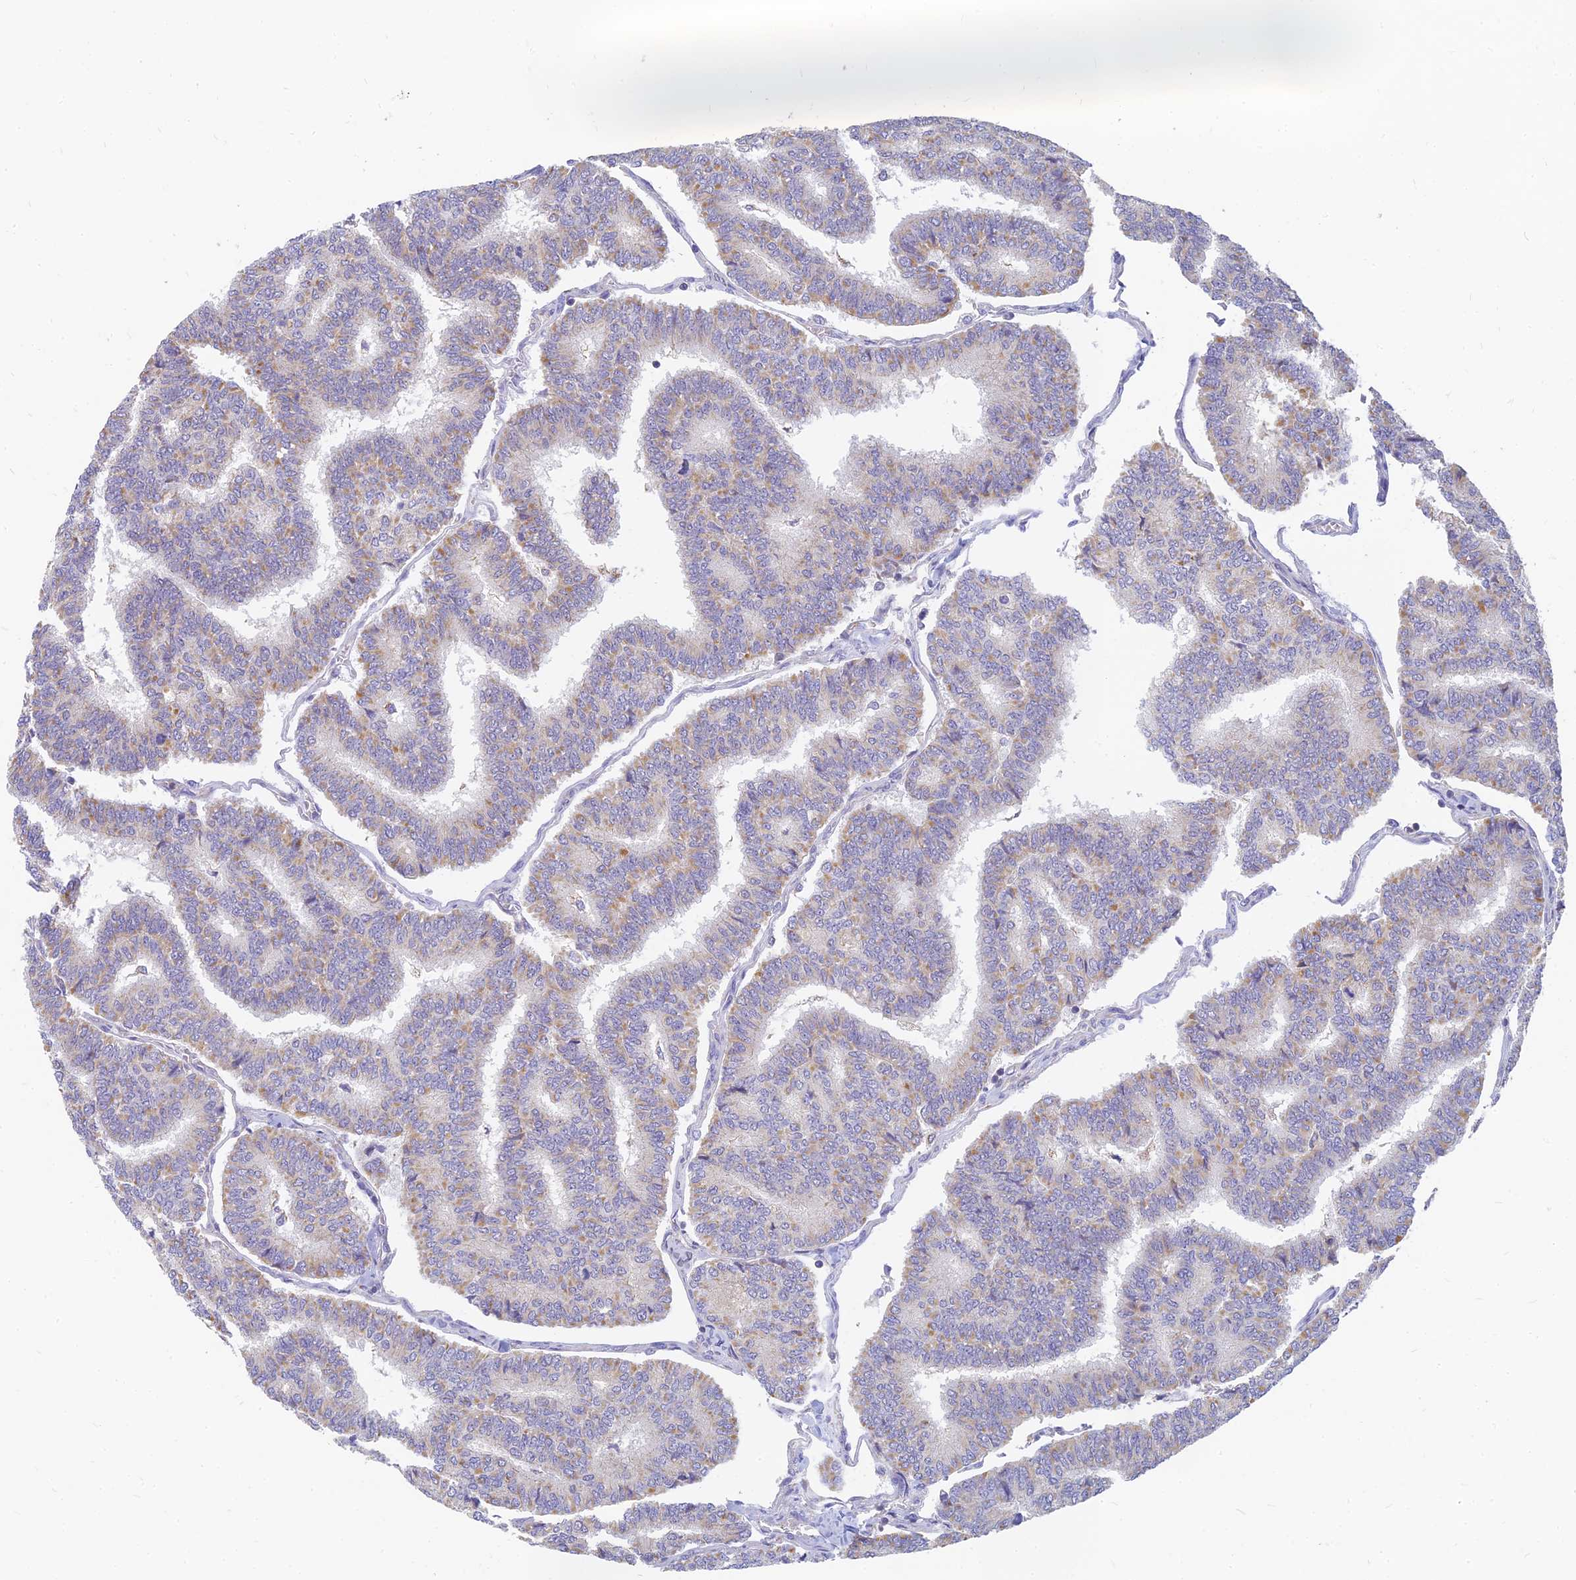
{"staining": {"intensity": "weak", "quantity": "25%-75%", "location": "cytoplasmic/membranous"}, "tissue": "thyroid cancer", "cell_type": "Tumor cells", "image_type": "cancer", "snomed": [{"axis": "morphology", "description": "Papillary adenocarcinoma, NOS"}, {"axis": "topography", "description": "Thyroid gland"}], "caption": "This photomicrograph shows thyroid cancer (papillary adenocarcinoma) stained with immunohistochemistry to label a protein in brown. The cytoplasmic/membranous of tumor cells show weak positivity for the protein. Nuclei are counter-stained blue.", "gene": "MRPL15", "patient": {"sex": "female", "age": 35}}